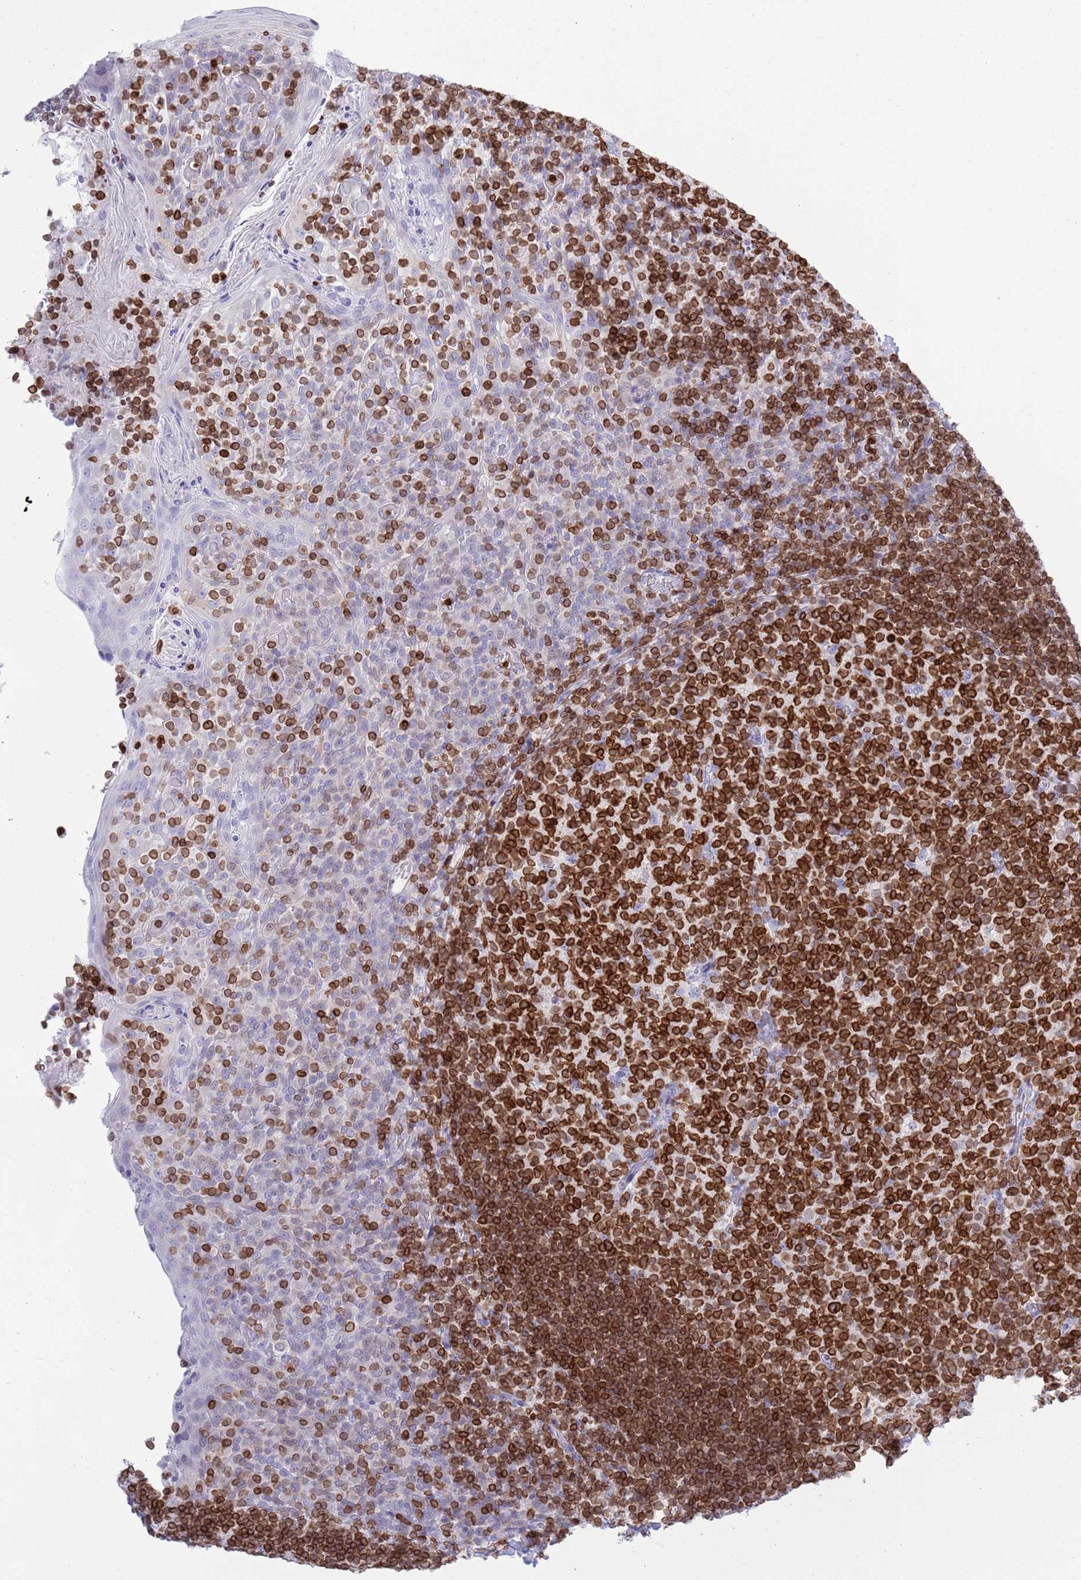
{"staining": {"intensity": "strong", "quantity": ">75%", "location": "cytoplasmic/membranous,nuclear"}, "tissue": "tonsil", "cell_type": "Germinal center cells", "image_type": "normal", "snomed": [{"axis": "morphology", "description": "Normal tissue, NOS"}, {"axis": "topography", "description": "Tonsil"}], "caption": "Immunohistochemistry staining of normal tonsil, which displays high levels of strong cytoplasmic/membranous,nuclear positivity in approximately >75% of germinal center cells indicating strong cytoplasmic/membranous,nuclear protein positivity. The staining was performed using DAB (brown) for protein detection and nuclei were counterstained in hematoxylin (blue).", "gene": "LBR", "patient": {"sex": "female", "age": 10}}